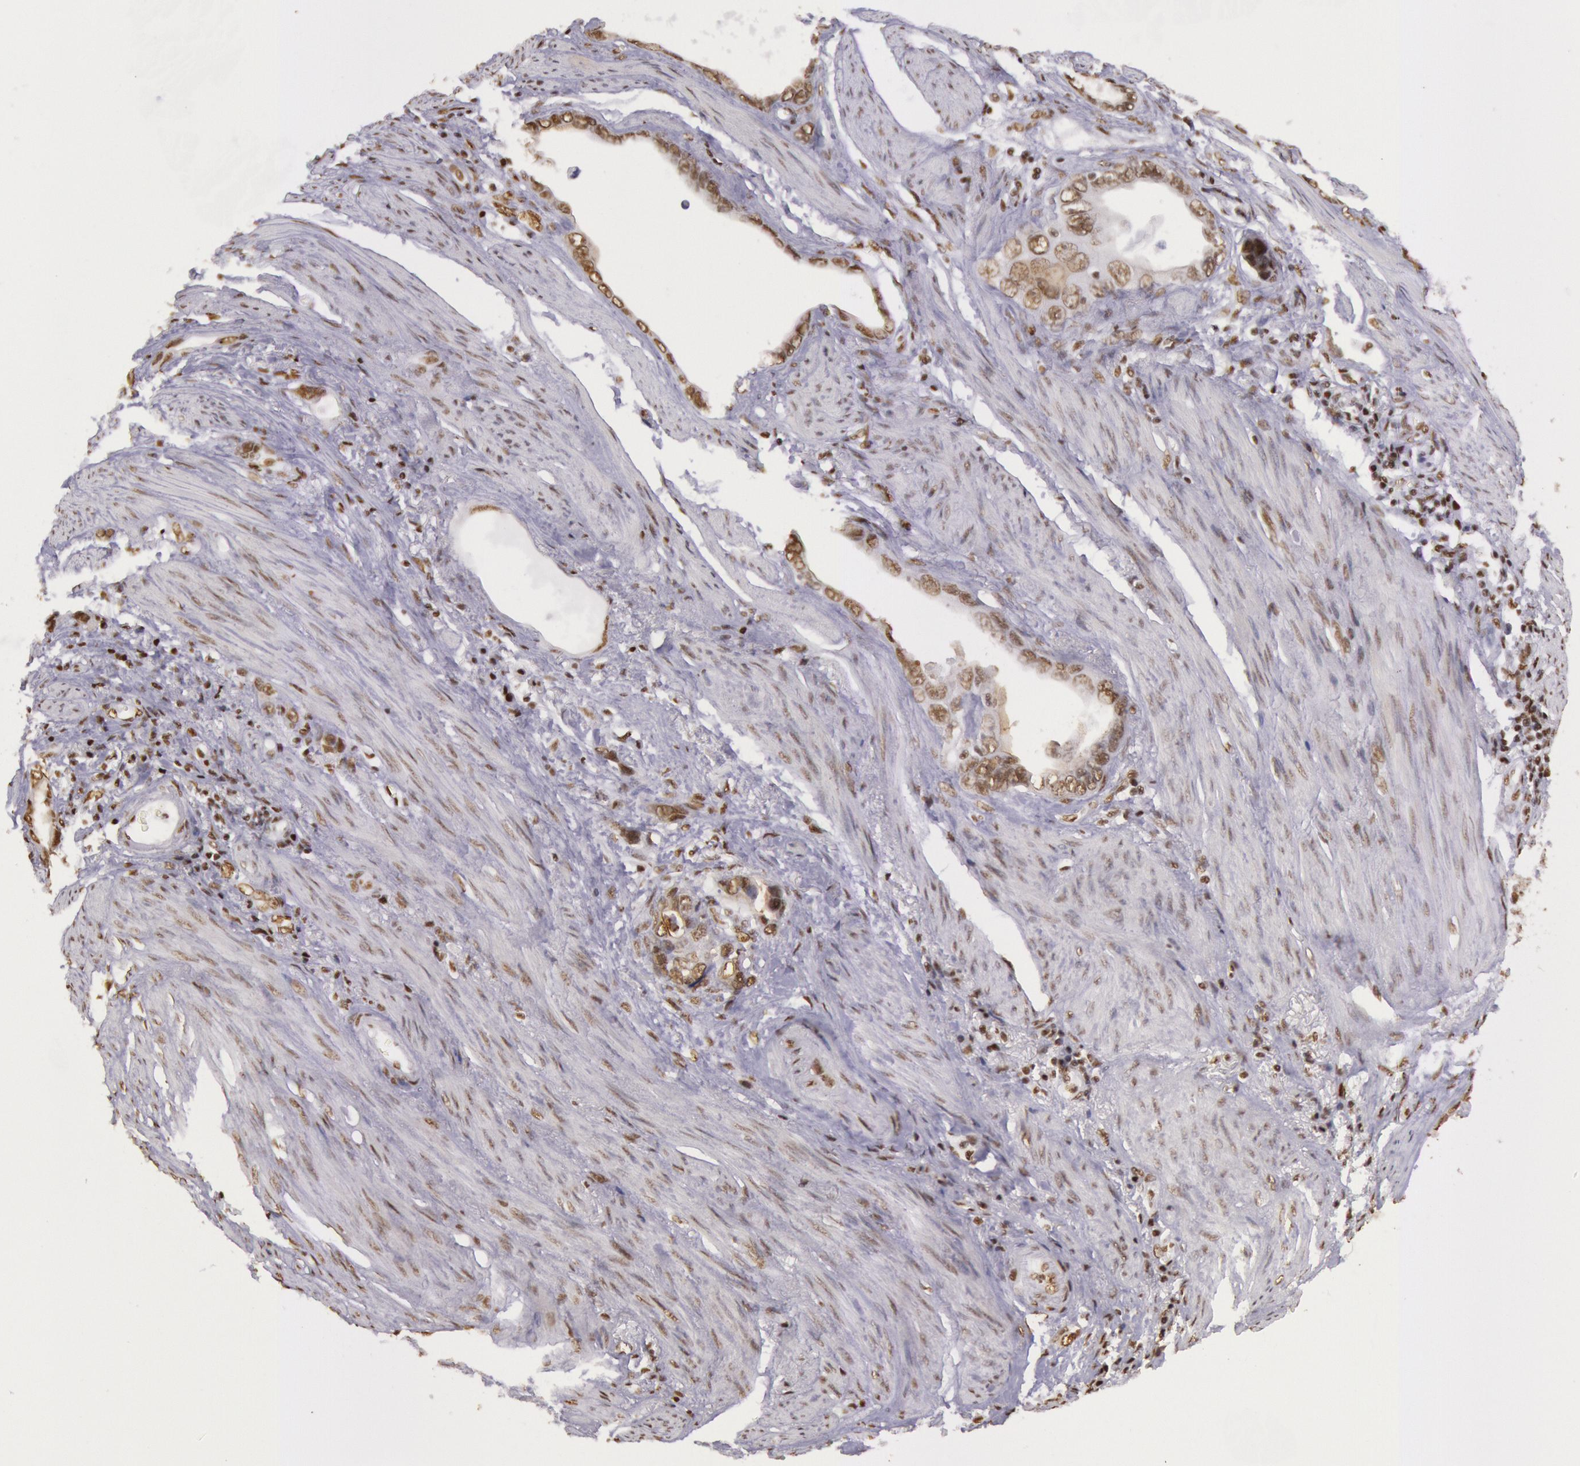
{"staining": {"intensity": "moderate", "quantity": ">75%", "location": "nuclear"}, "tissue": "stomach cancer", "cell_type": "Tumor cells", "image_type": "cancer", "snomed": [{"axis": "morphology", "description": "Adenocarcinoma, NOS"}, {"axis": "topography", "description": "Stomach"}], "caption": "Immunohistochemistry image of stomach adenocarcinoma stained for a protein (brown), which displays medium levels of moderate nuclear staining in about >75% of tumor cells.", "gene": "HNRNPH2", "patient": {"sex": "male", "age": 78}}